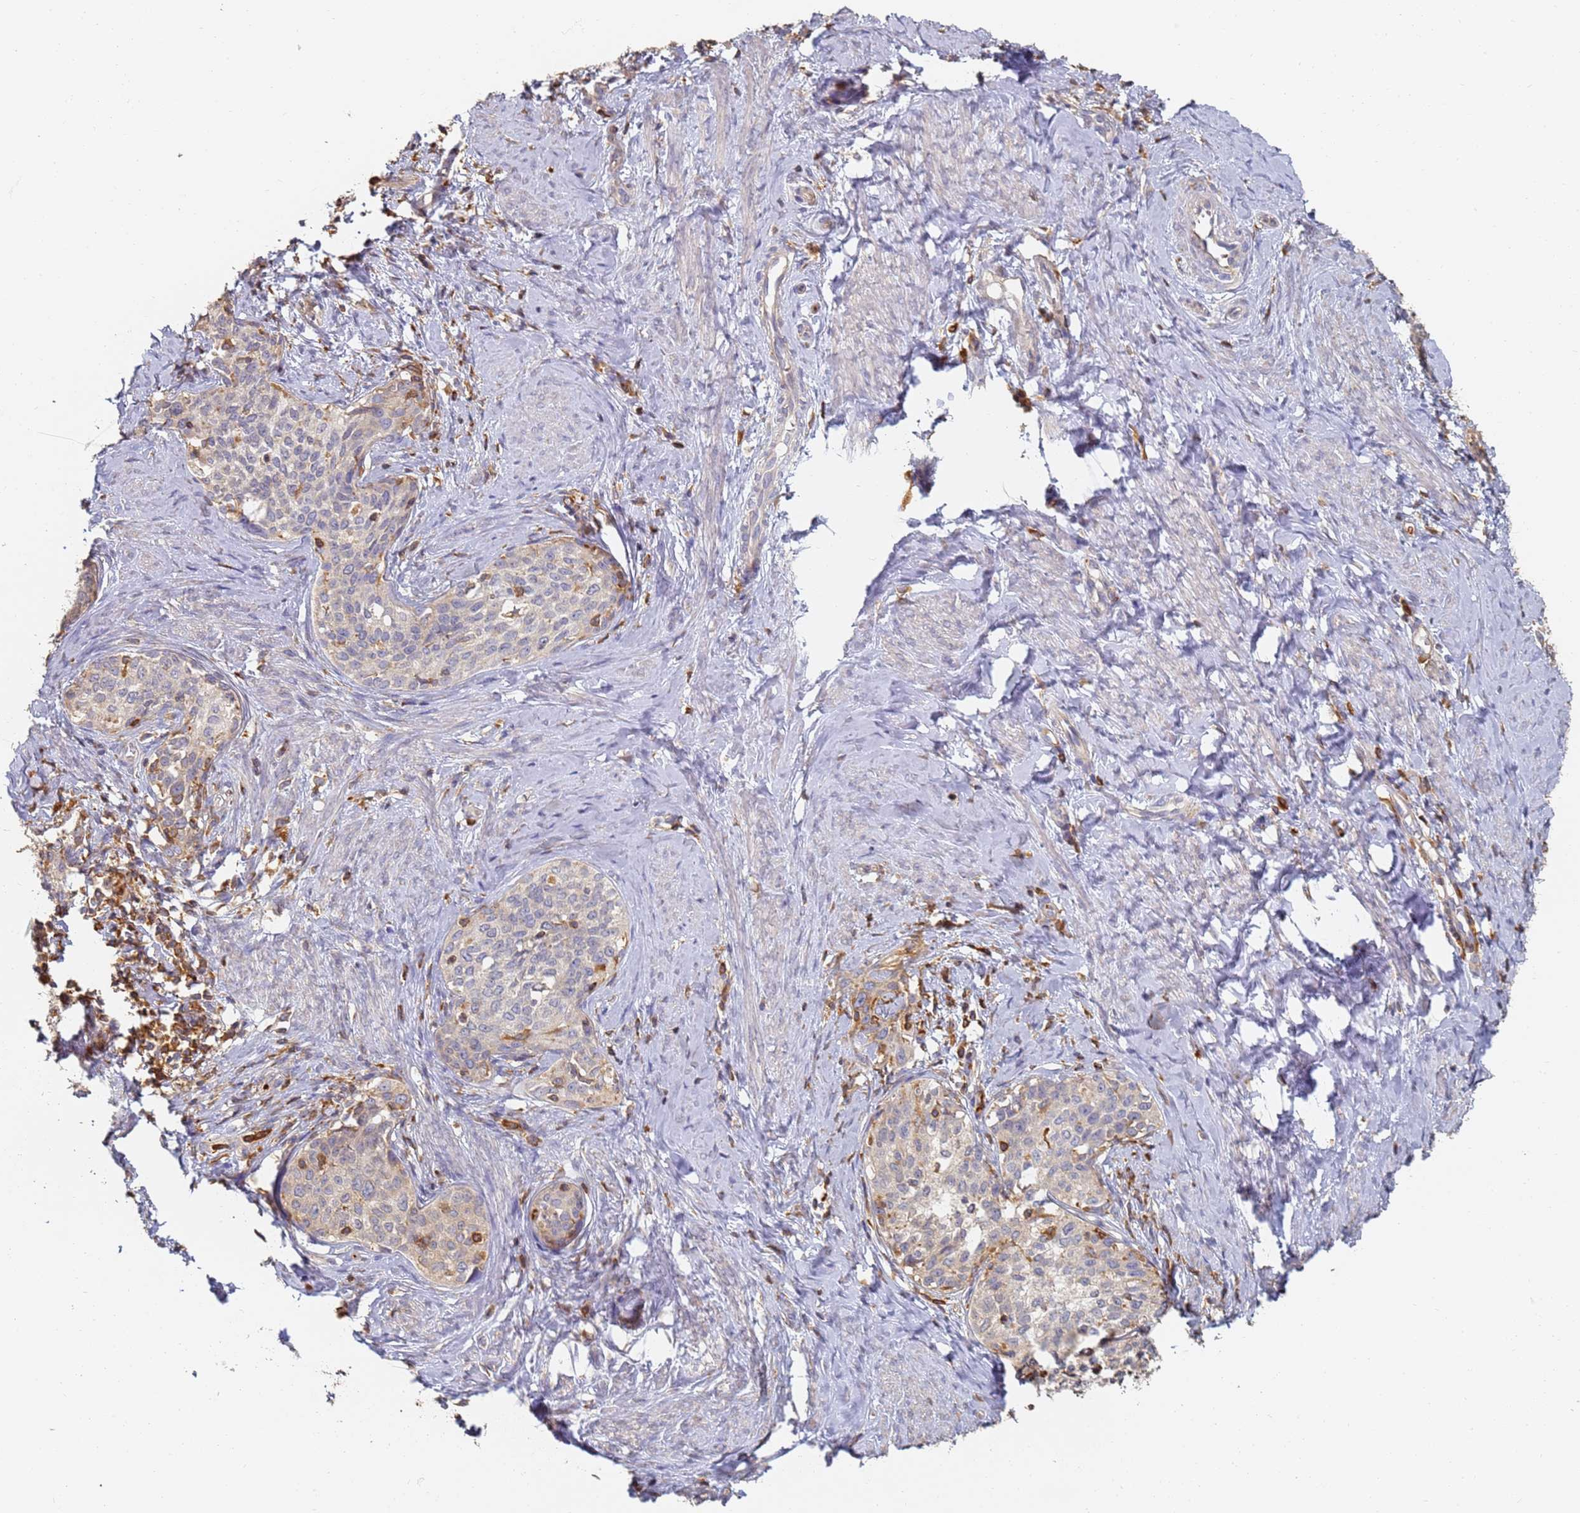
{"staining": {"intensity": "negative", "quantity": "none", "location": "none"}, "tissue": "cervical cancer", "cell_type": "Tumor cells", "image_type": "cancer", "snomed": [{"axis": "morphology", "description": "Squamous cell carcinoma, NOS"}, {"axis": "morphology", "description": "Adenocarcinoma, NOS"}, {"axis": "topography", "description": "Cervix"}], "caption": "High magnification brightfield microscopy of cervical cancer (squamous cell carcinoma) stained with DAB (brown) and counterstained with hematoxylin (blue): tumor cells show no significant expression.", "gene": "BIN2", "patient": {"sex": "female", "age": 52}}